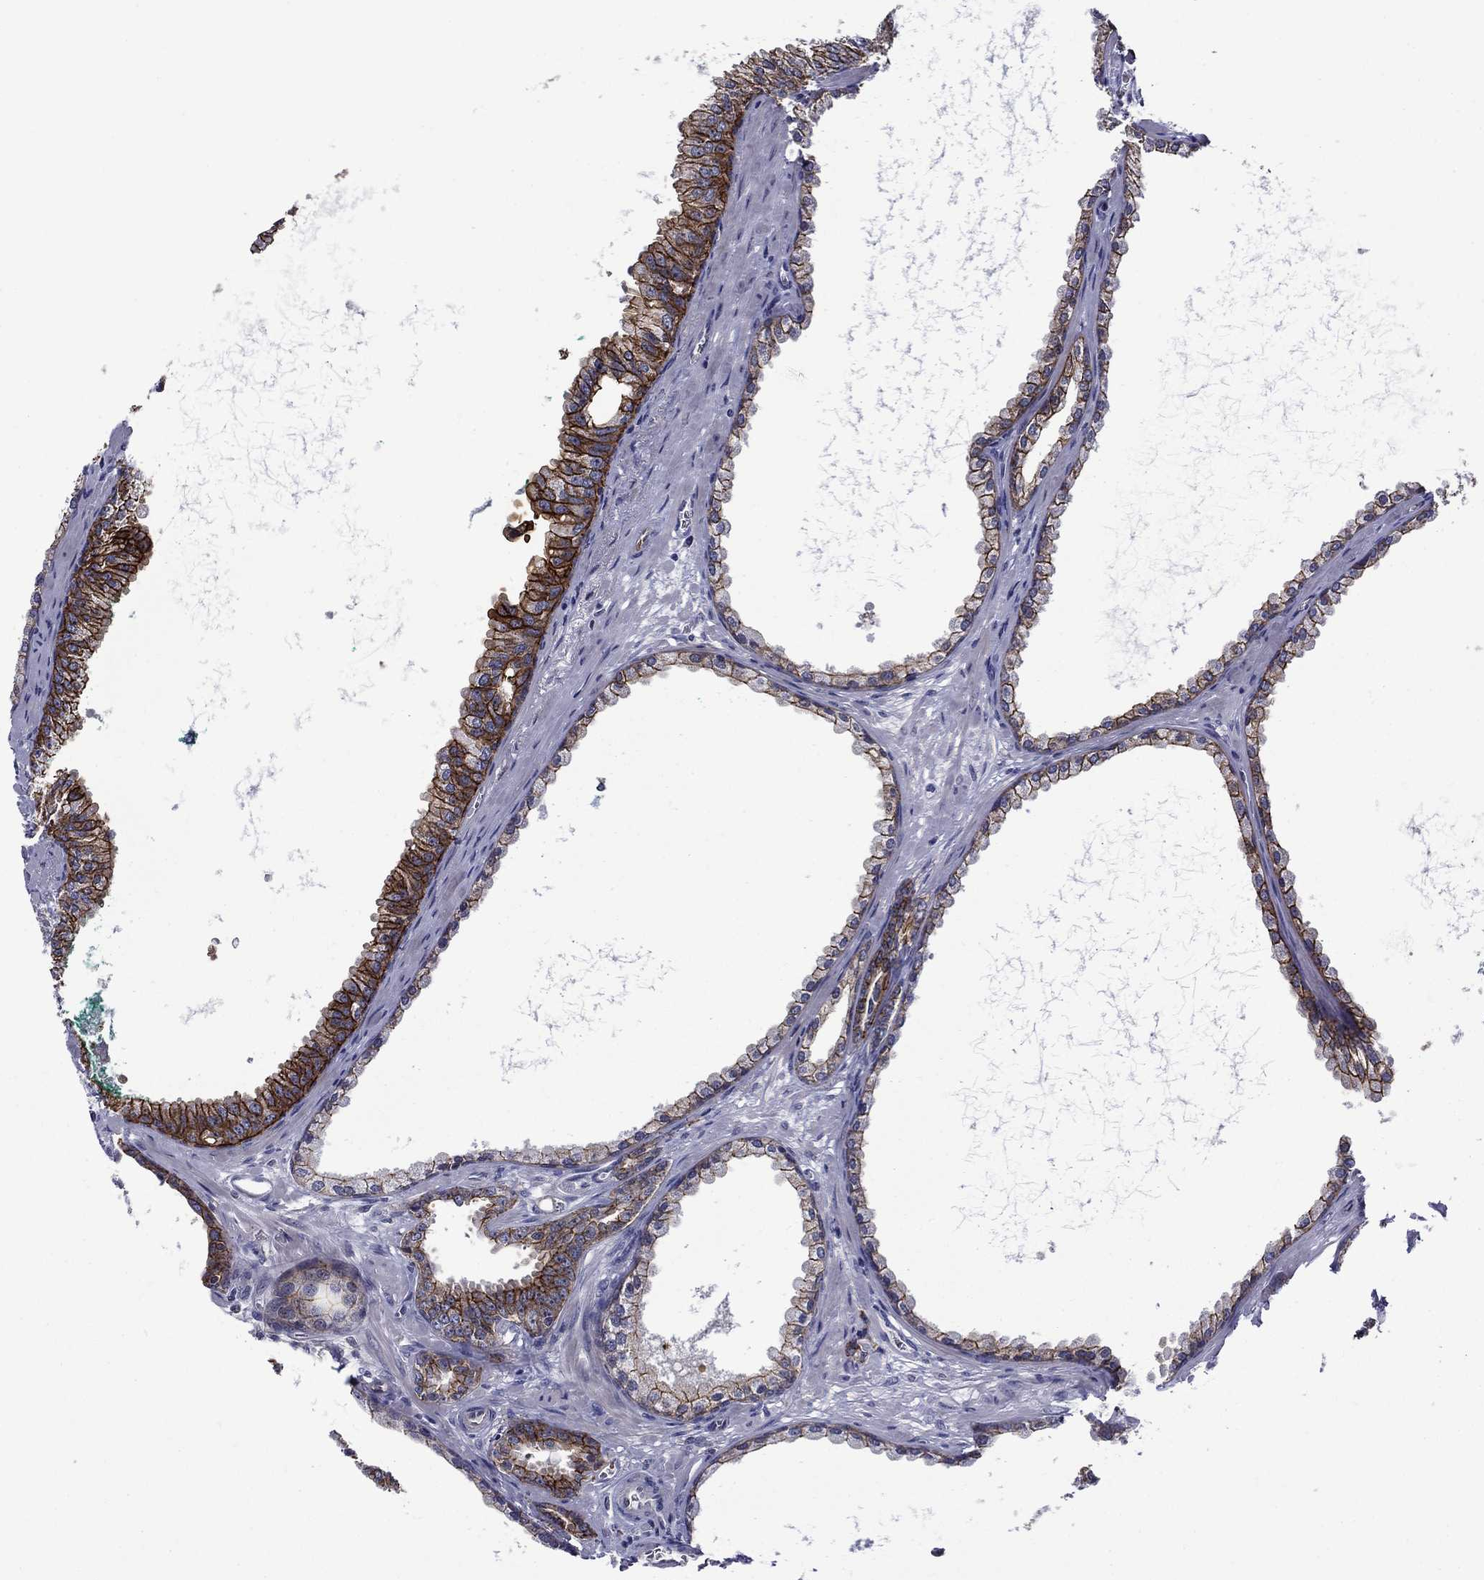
{"staining": {"intensity": "strong", "quantity": "25%-75%", "location": "cytoplasmic/membranous"}, "tissue": "prostate cancer", "cell_type": "Tumor cells", "image_type": "cancer", "snomed": [{"axis": "morphology", "description": "Adenocarcinoma, NOS"}, {"axis": "topography", "description": "Prostate"}], "caption": "A brown stain highlights strong cytoplasmic/membranous positivity of a protein in human prostate cancer tumor cells. The staining was performed using DAB to visualize the protein expression in brown, while the nuclei were stained in blue with hematoxylin (Magnification: 20x).", "gene": "LMO7", "patient": {"sex": "male", "age": 67}}